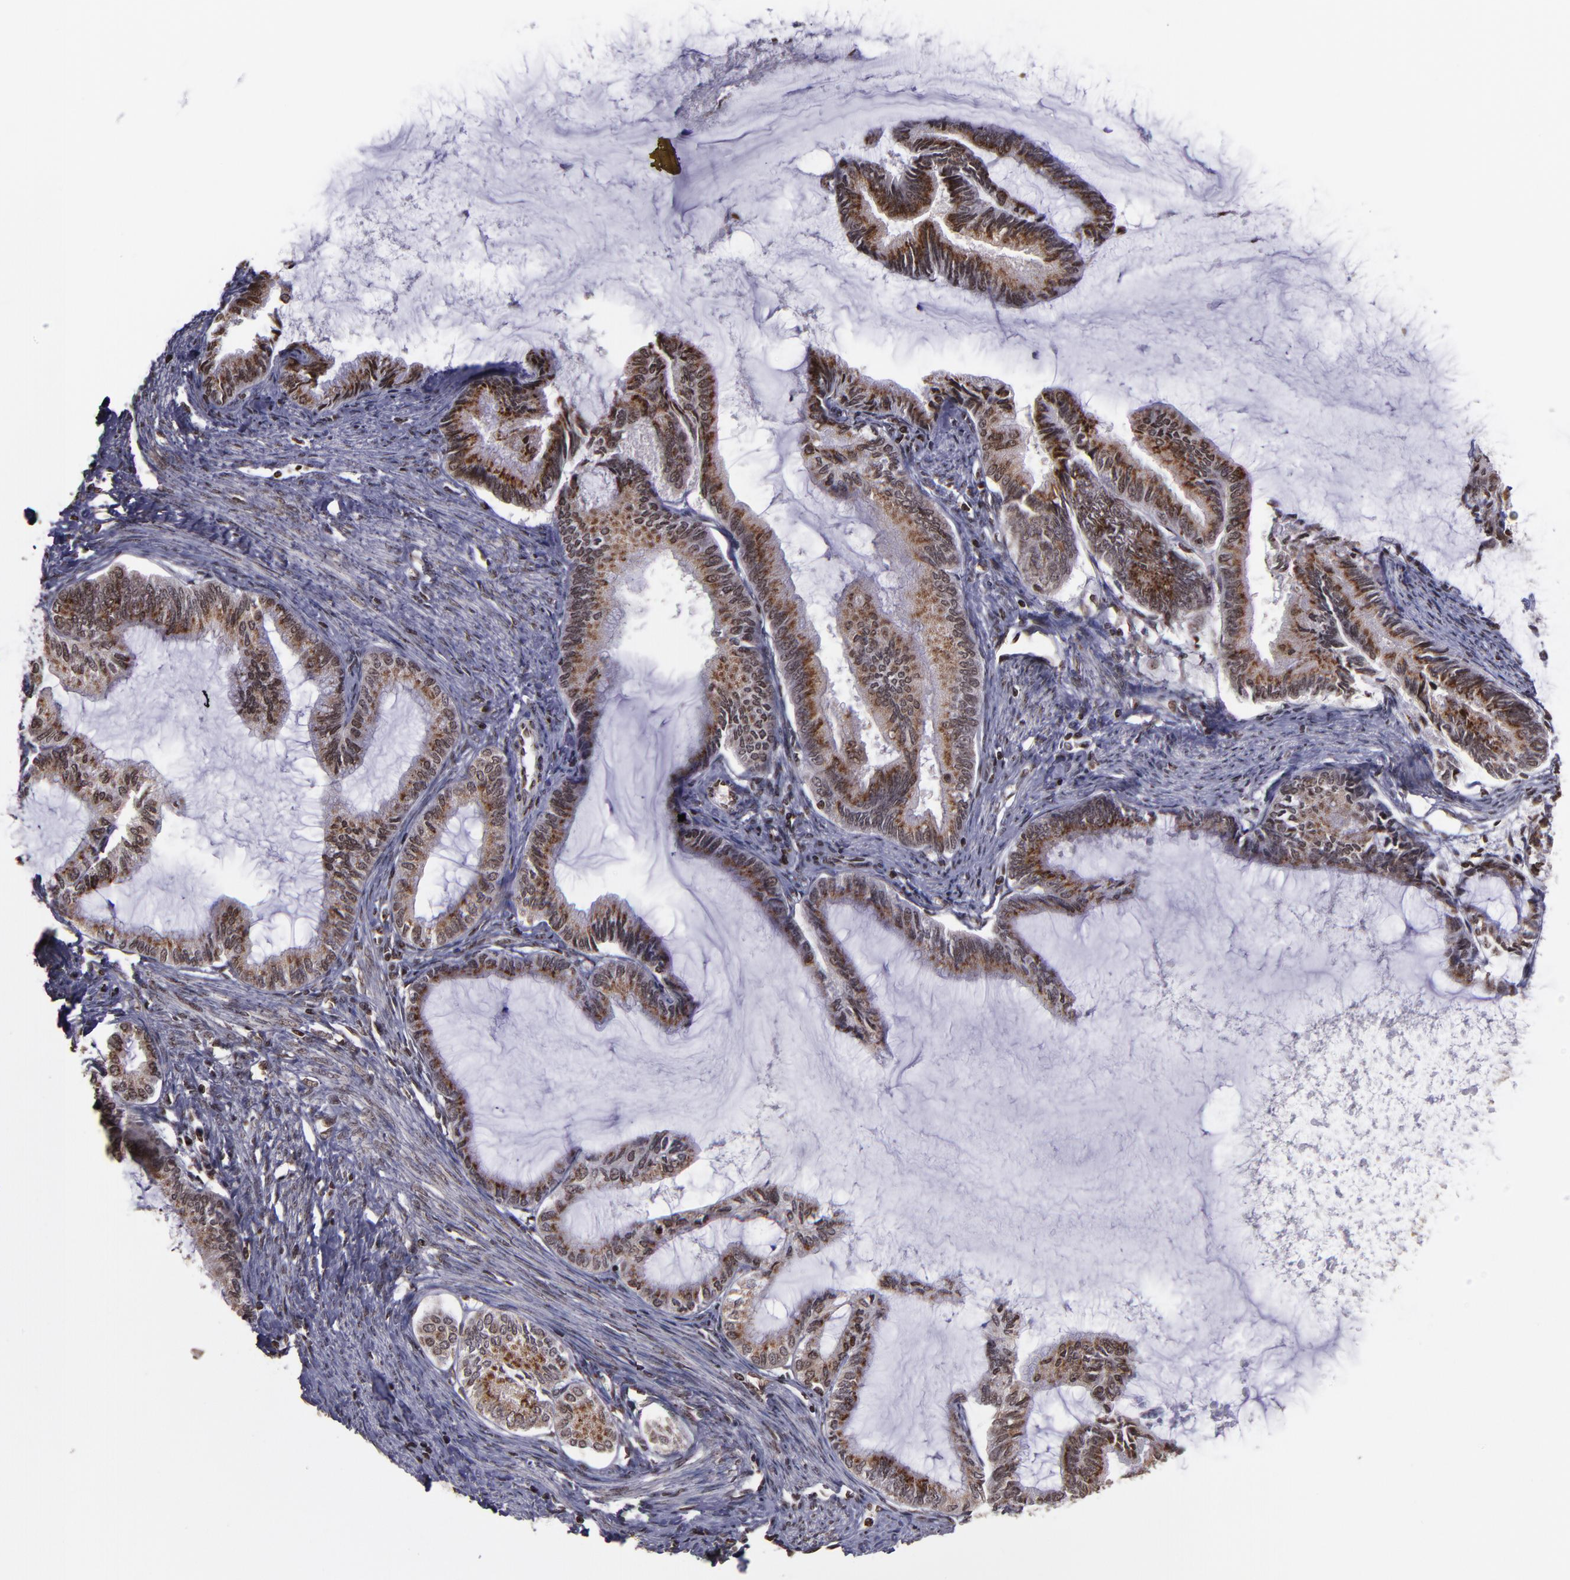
{"staining": {"intensity": "moderate", "quantity": ">75%", "location": "cytoplasmic/membranous,nuclear"}, "tissue": "endometrial cancer", "cell_type": "Tumor cells", "image_type": "cancer", "snomed": [{"axis": "morphology", "description": "Adenocarcinoma, NOS"}, {"axis": "topography", "description": "Endometrium"}], "caption": "The histopathology image displays immunohistochemical staining of endometrial adenocarcinoma. There is moderate cytoplasmic/membranous and nuclear positivity is seen in about >75% of tumor cells.", "gene": "CSDC2", "patient": {"sex": "female", "age": 86}}